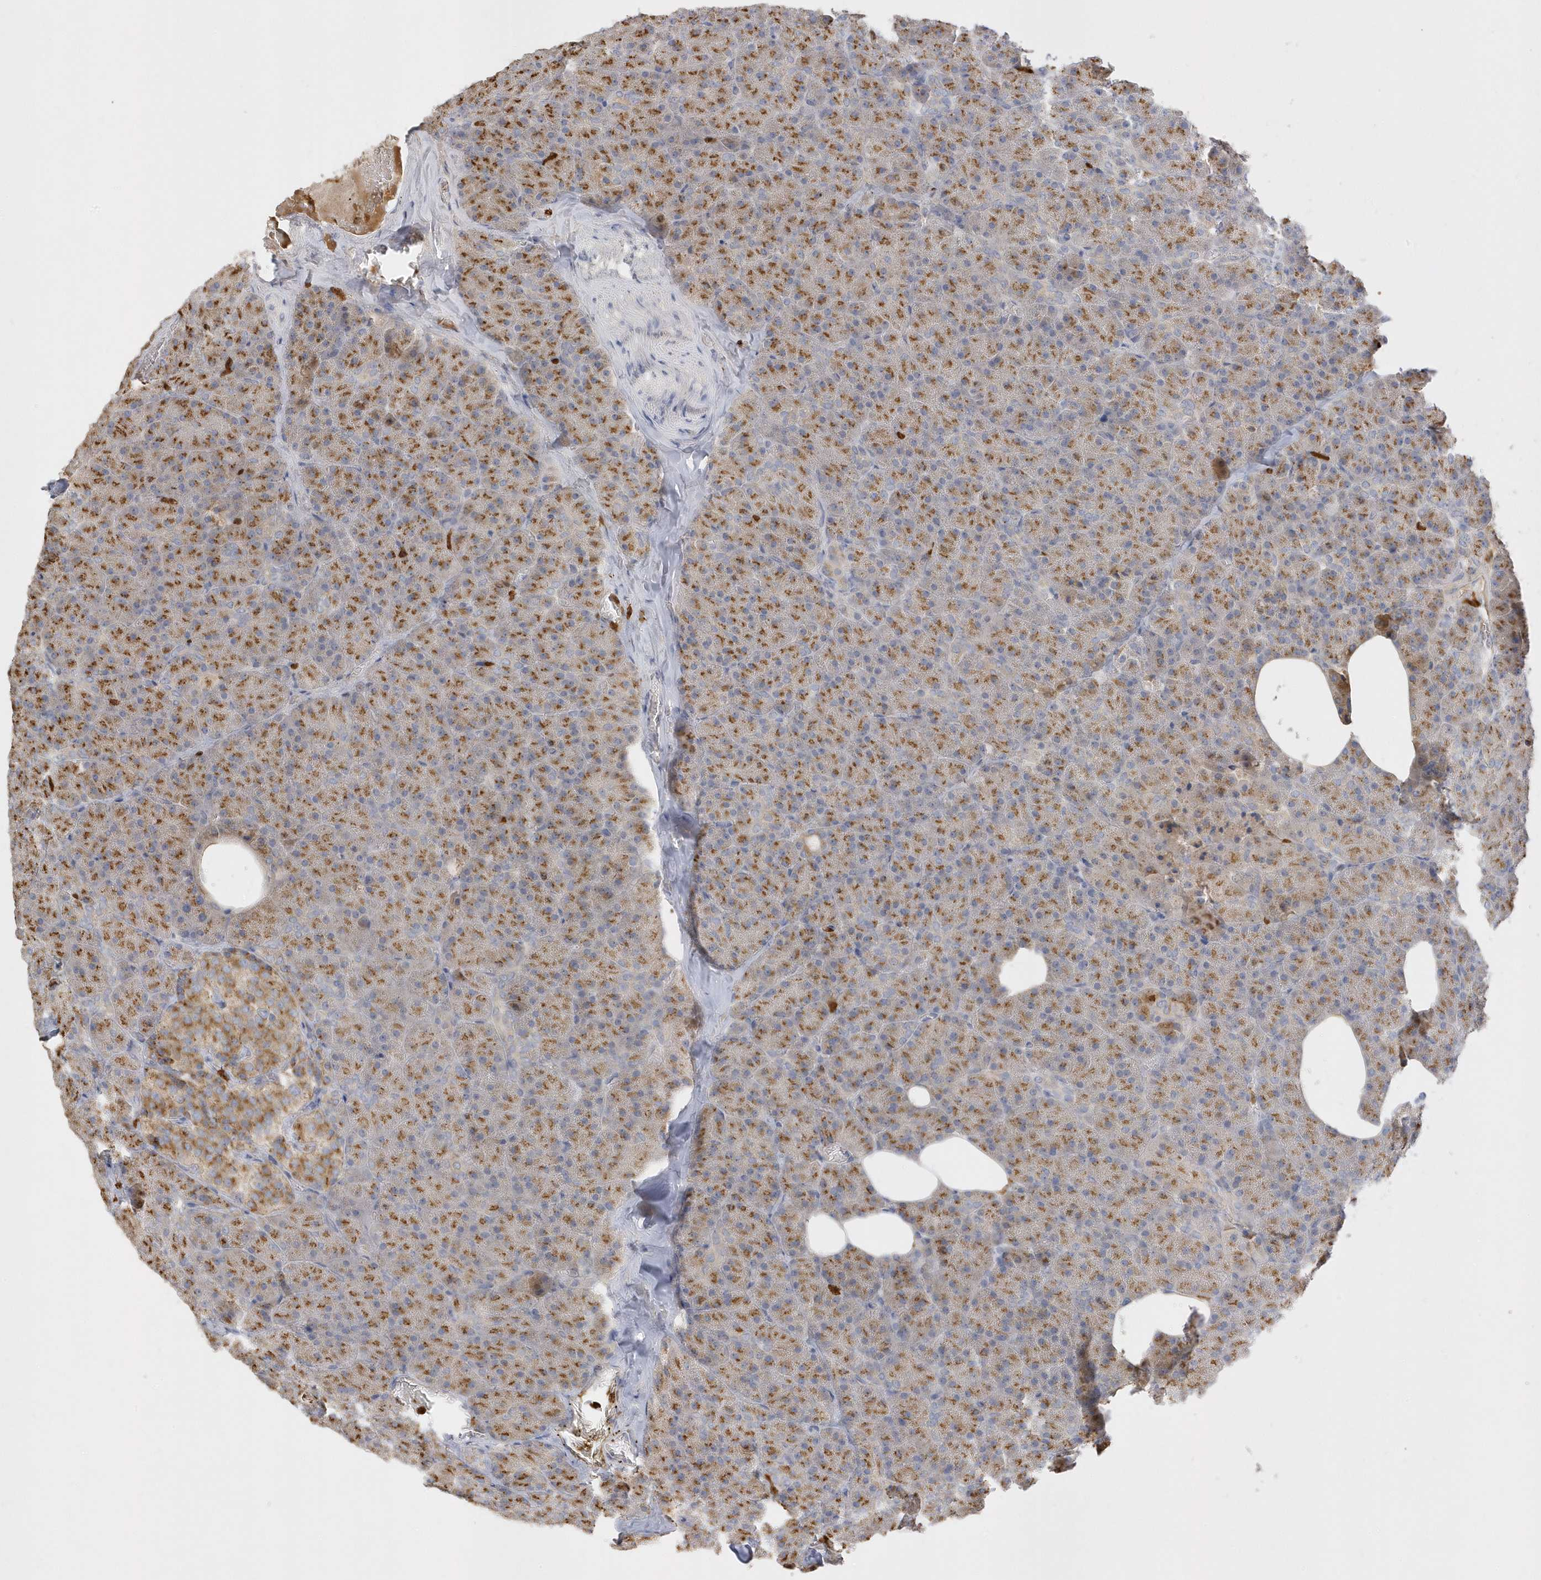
{"staining": {"intensity": "moderate", "quantity": ">75%", "location": "cytoplasmic/membranous"}, "tissue": "pancreas", "cell_type": "Exocrine glandular cells", "image_type": "normal", "snomed": [{"axis": "morphology", "description": "Normal tissue, NOS"}, {"axis": "morphology", "description": "Carcinoid, malignant, NOS"}, {"axis": "topography", "description": "Pancreas"}], "caption": "The immunohistochemical stain highlights moderate cytoplasmic/membranous positivity in exocrine glandular cells of benign pancreas.", "gene": "DPP9", "patient": {"sex": "female", "age": 35}}